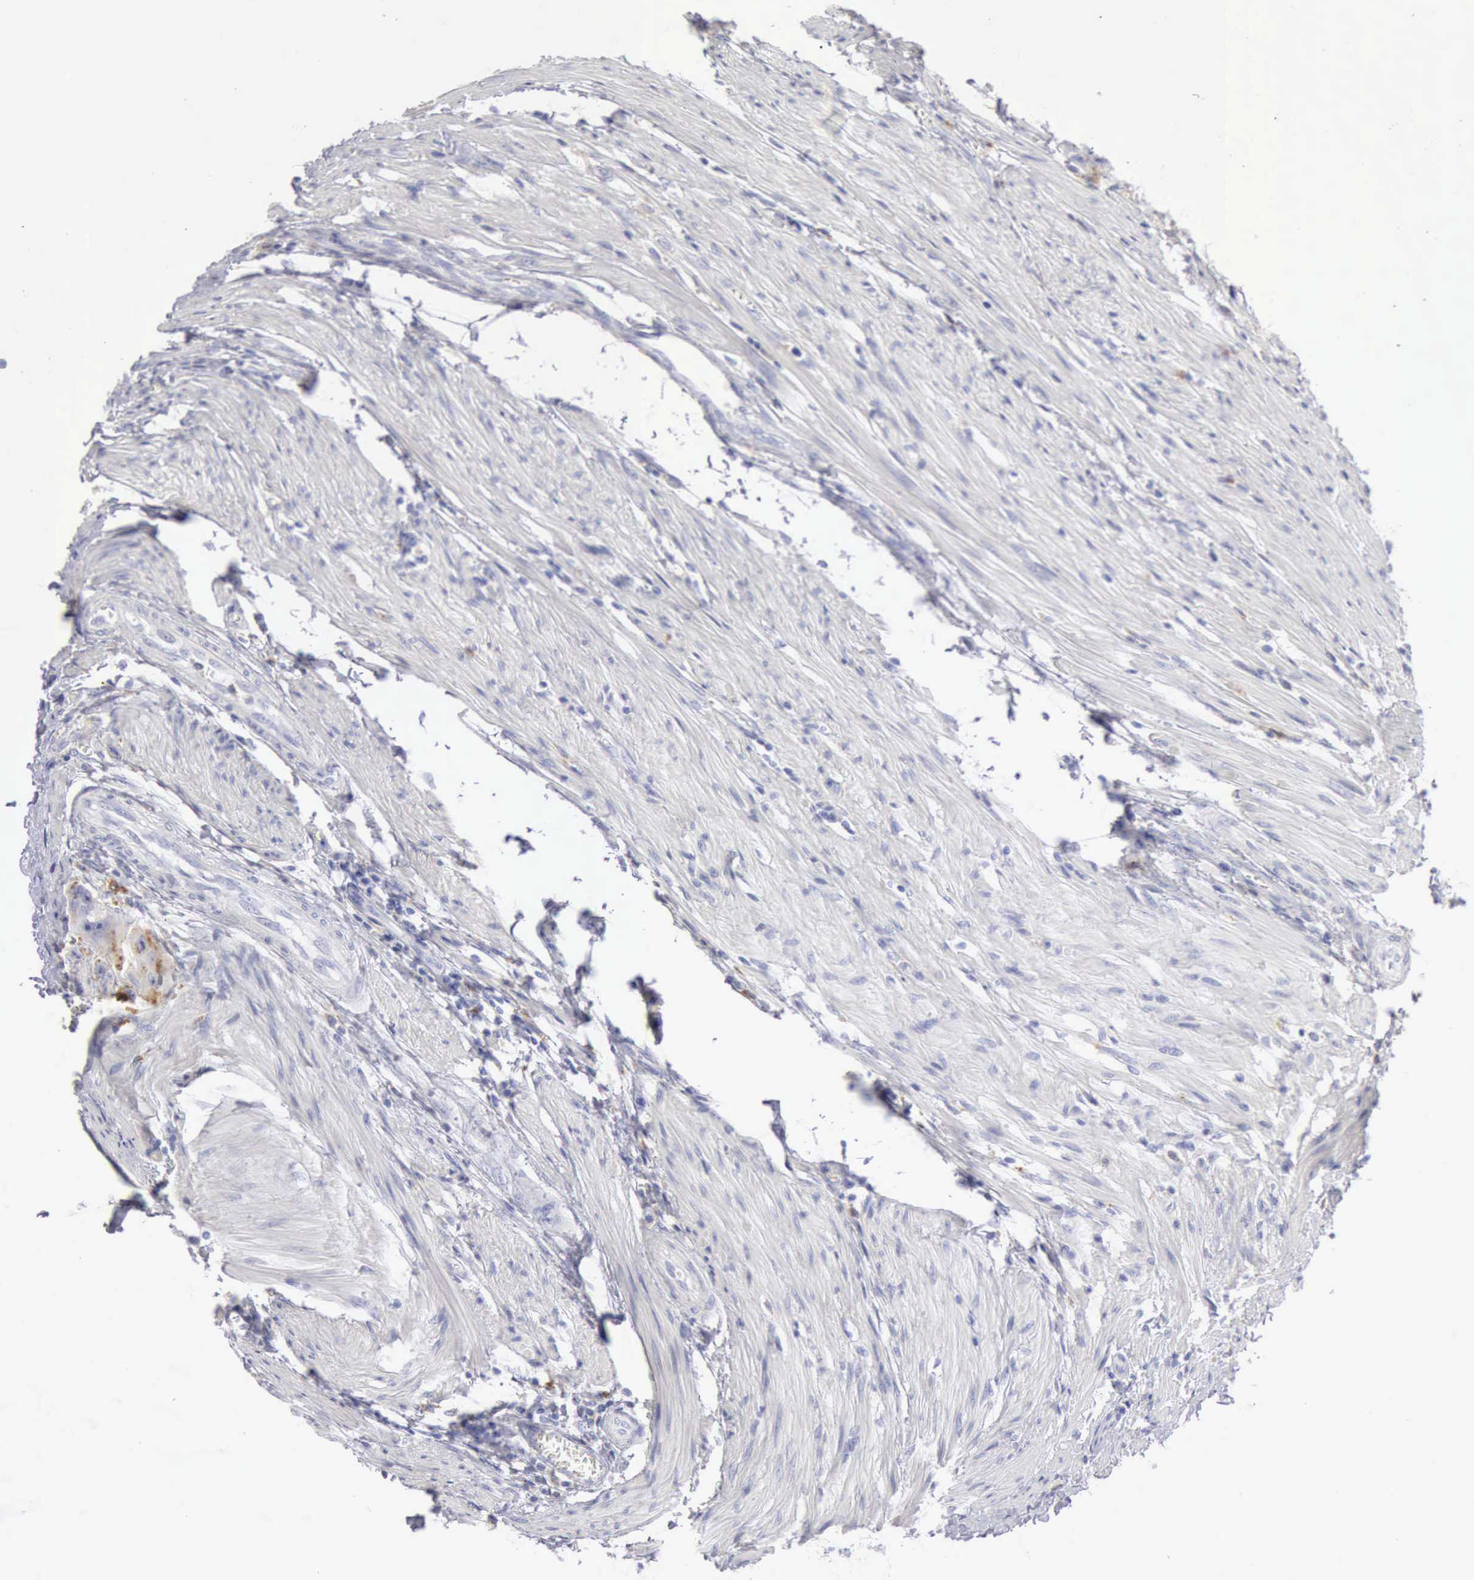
{"staining": {"intensity": "moderate", "quantity": "25%-75%", "location": "cytoplasmic/membranous"}, "tissue": "colorectal cancer", "cell_type": "Tumor cells", "image_type": "cancer", "snomed": [{"axis": "morphology", "description": "Adenocarcinoma, NOS"}, {"axis": "topography", "description": "Colon"}], "caption": "Colorectal cancer (adenocarcinoma) stained with a brown dye demonstrates moderate cytoplasmic/membranous positive staining in approximately 25%-75% of tumor cells.", "gene": "CTSS", "patient": {"sex": "female", "age": 46}}